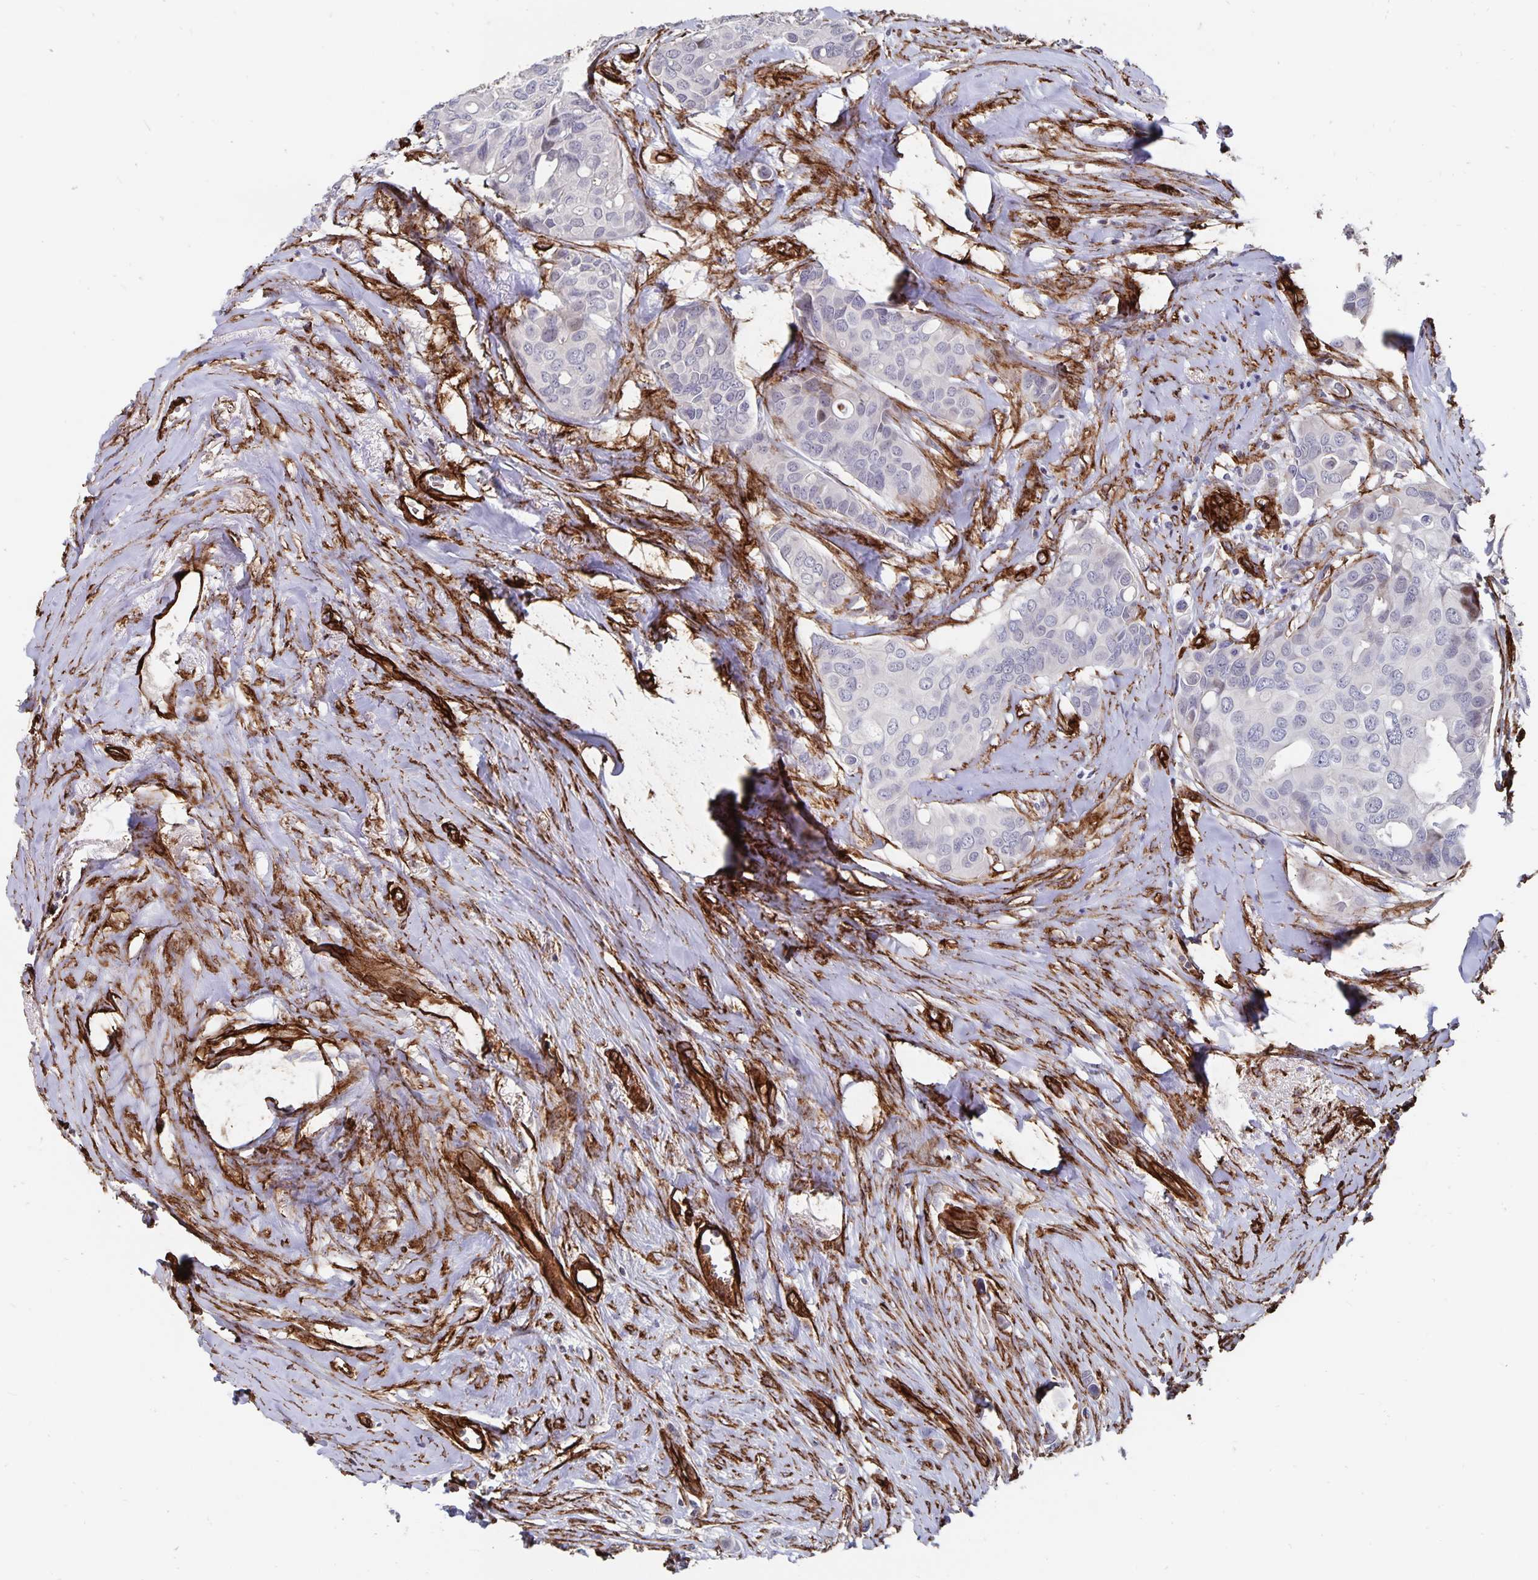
{"staining": {"intensity": "negative", "quantity": "none", "location": "none"}, "tissue": "breast cancer", "cell_type": "Tumor cells", "image_type": "cancer", "snomed": [{"axis": "morphology", "description": "Duct carcinoma"}, {"axis": "topography", "description": "Breast"}], "caption": "A high-resolution photomicrograph shows immunohistochemistry (IHC) staining of breast cancer, which displays no significant positivity in tumor cells.", "gene": "DCHS2", "patient": {"sex": "female", "age": 54}}